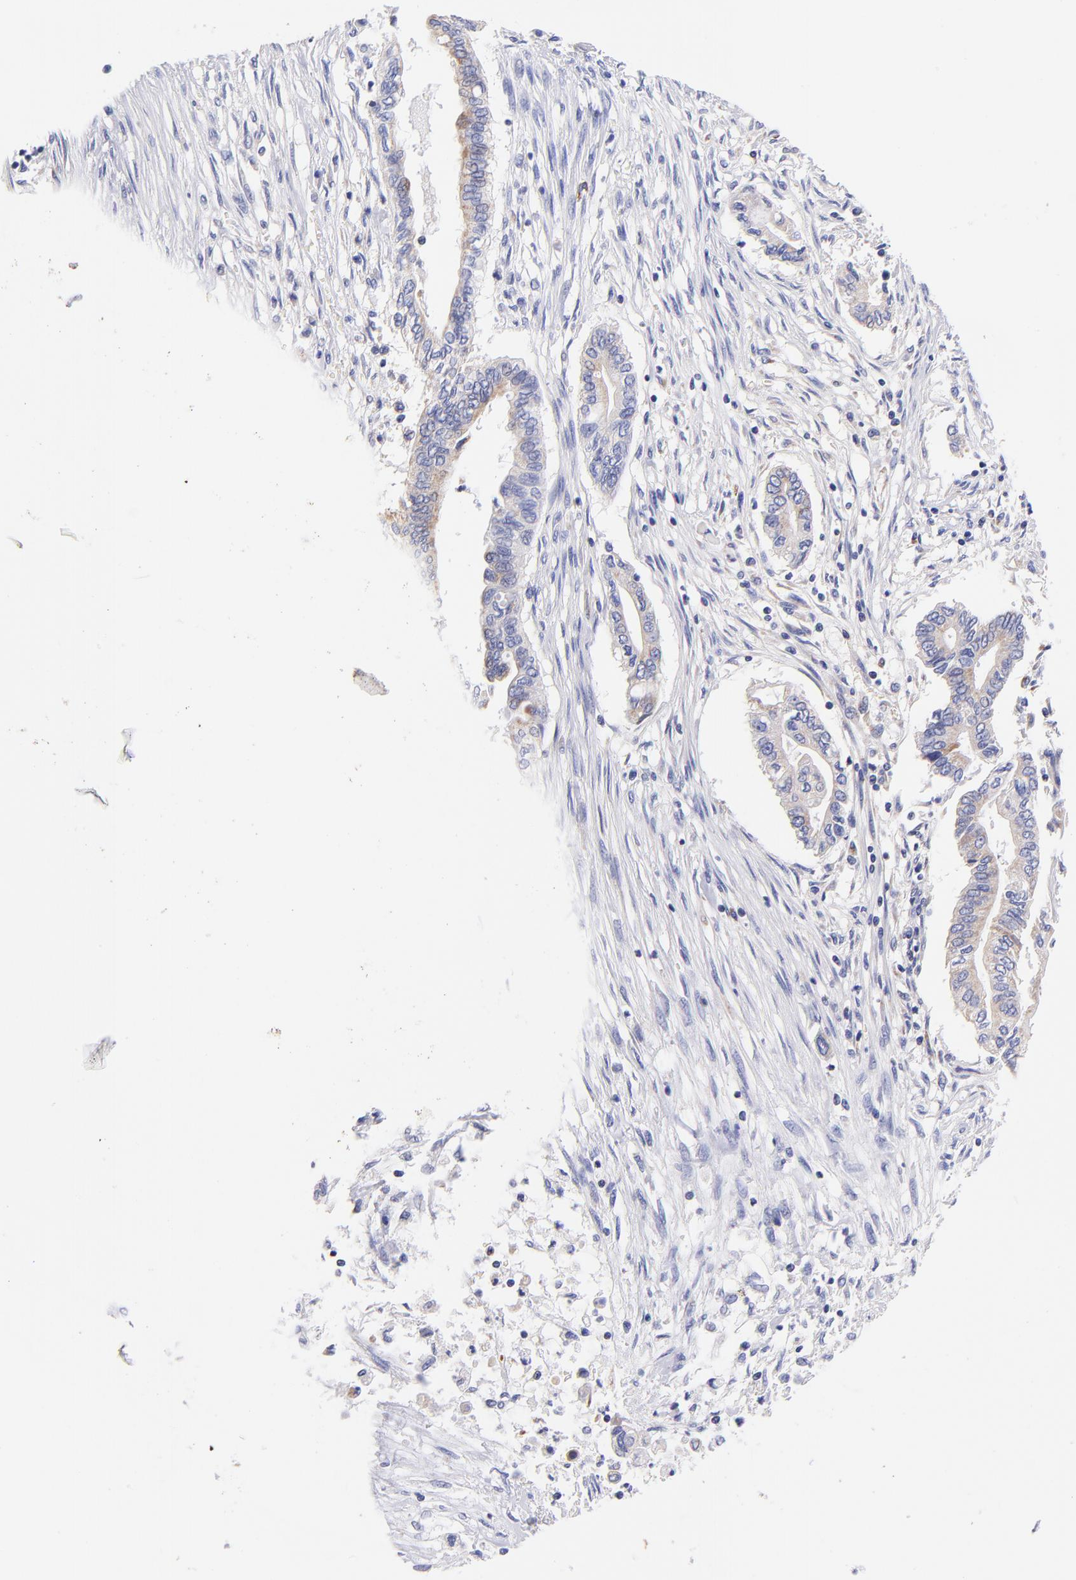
{"staining": {"intensity": "weak", "quantity": "25%-75%", "location": "cytoplasmic/membranous"}, "tissue": "pancreatic cancer", "cell_type": "Tumor cells", "image_type": "cancer", "snomed": [{"axis": "morphology", "description": "Adenocarcinoma, NOS"}, {"axis": "topography", "description": "Pancreas"}], "caption": "A histopathology image of adenocarcinoma (pancreatic) stained for a protein reveals weak cytoplasmic/membranous brown staining in tumor cells.", "gene": "NDUFB7", "patient": {"sex": "female", "age": 57}}